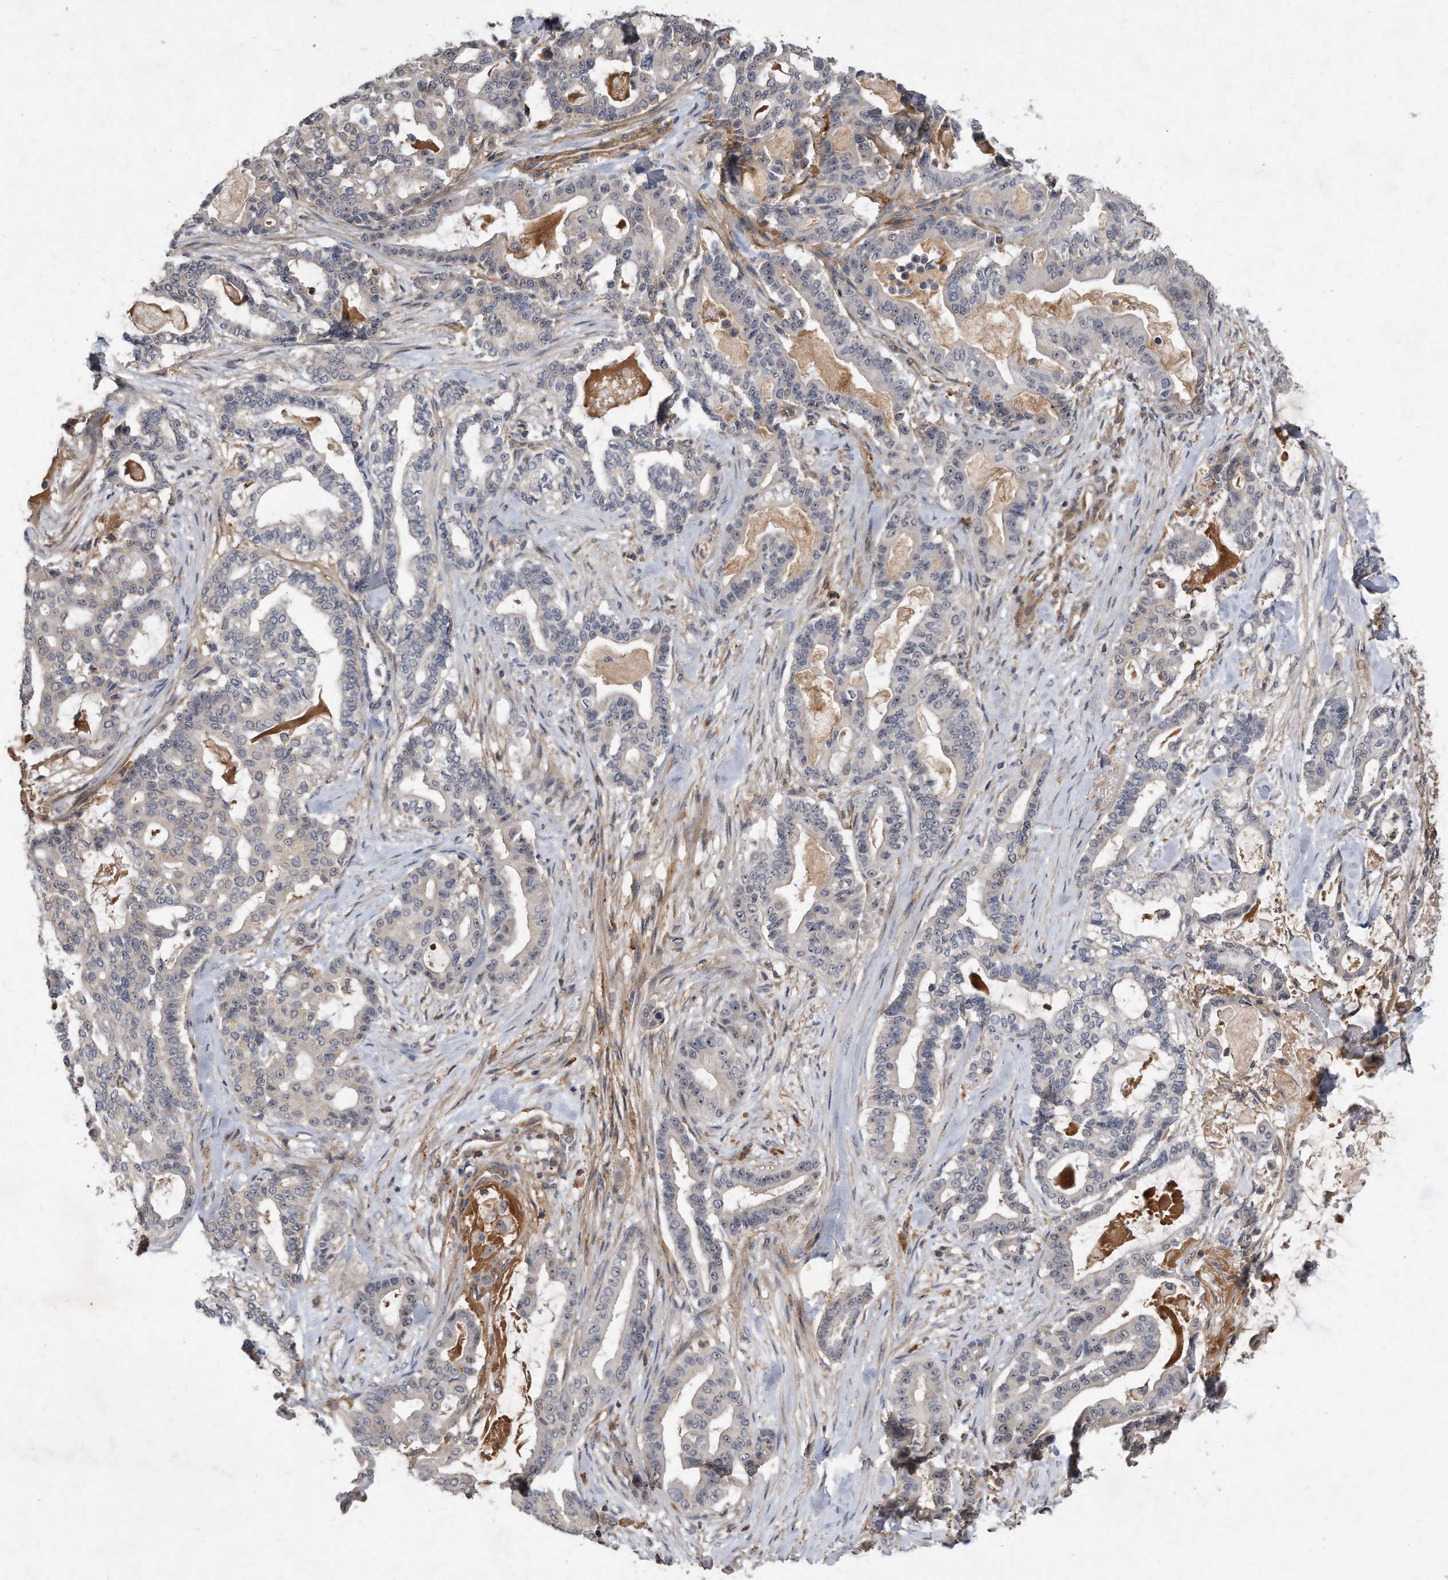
{"staining": {"intensity": "moderate", "quantity": "<25%", "location": "nuclear"}, "tissue": "pancreatic cancer", "cell_type": "Tumor cells", "image_type": "cancer", "snomed": [{"axis": "morphology", "description": "Adenocarcinoma, NOS"}, {"axis": "topography", "description": "Pancreas"}], "caption": "Immunohistochemistry of pancreatic cancer reveals low levels of moderate nuclear expression in approximately <25% of tumor cells.", "gene": "PGBD2", "patient": {"sex": "male", "age": 63}}